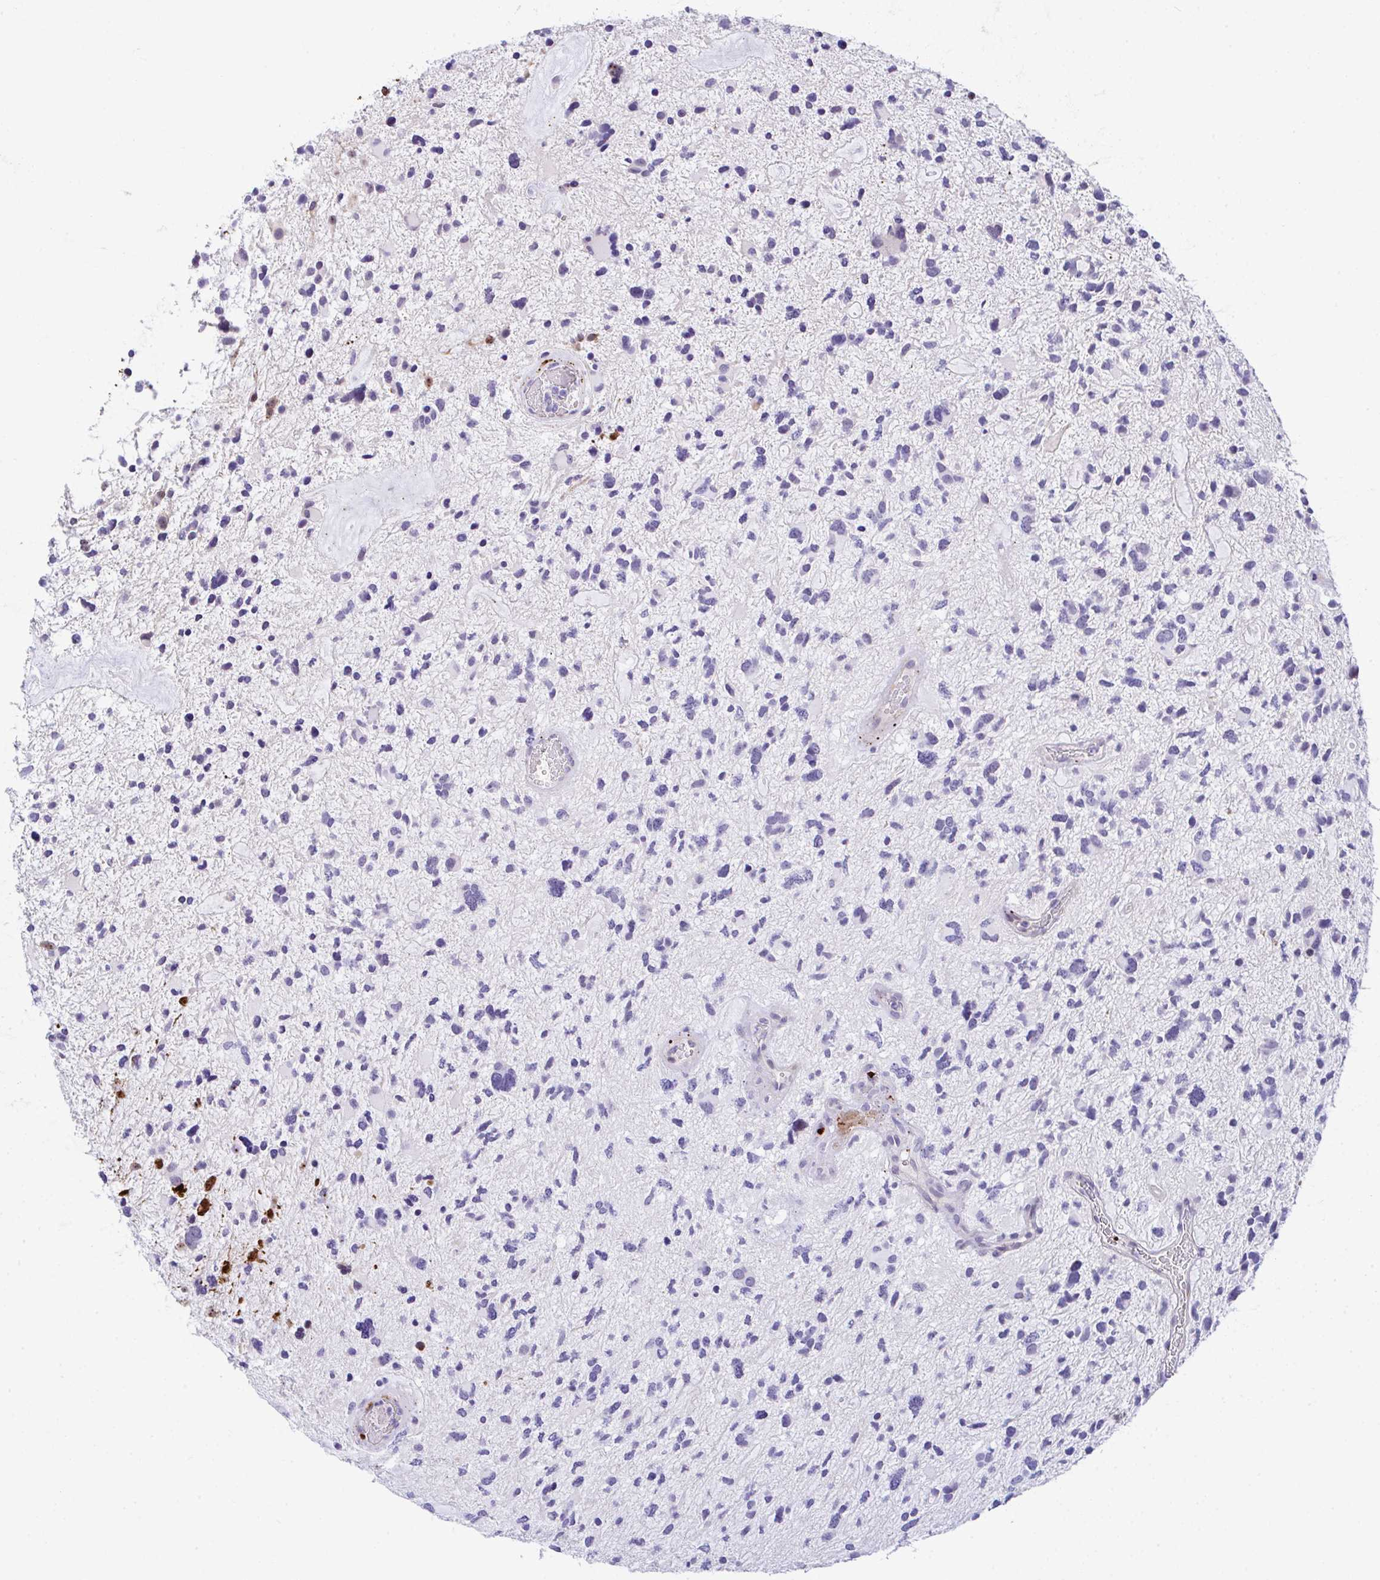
{"staining": {"intensity": "negative", "quantity": "none", "location": "none"}, "tissue": "glioma", "cell_type": "Tumor cells", "image_type": "cancer", "snomed": [{"axis": "morphology", "description": "Glioma, malignant, High grade"}, {"axis": "topography", "description": "Brain"}], "caption": "Tumor cells are negative for brown protein staining in glioma. (Brightfield microscopy of DAB (3,3'-diaminobenzidine) immunohistochemistry (IHC) at high magnification).", "gene": "KMT2E", "patient": {"sex": "female", "age": 11}}